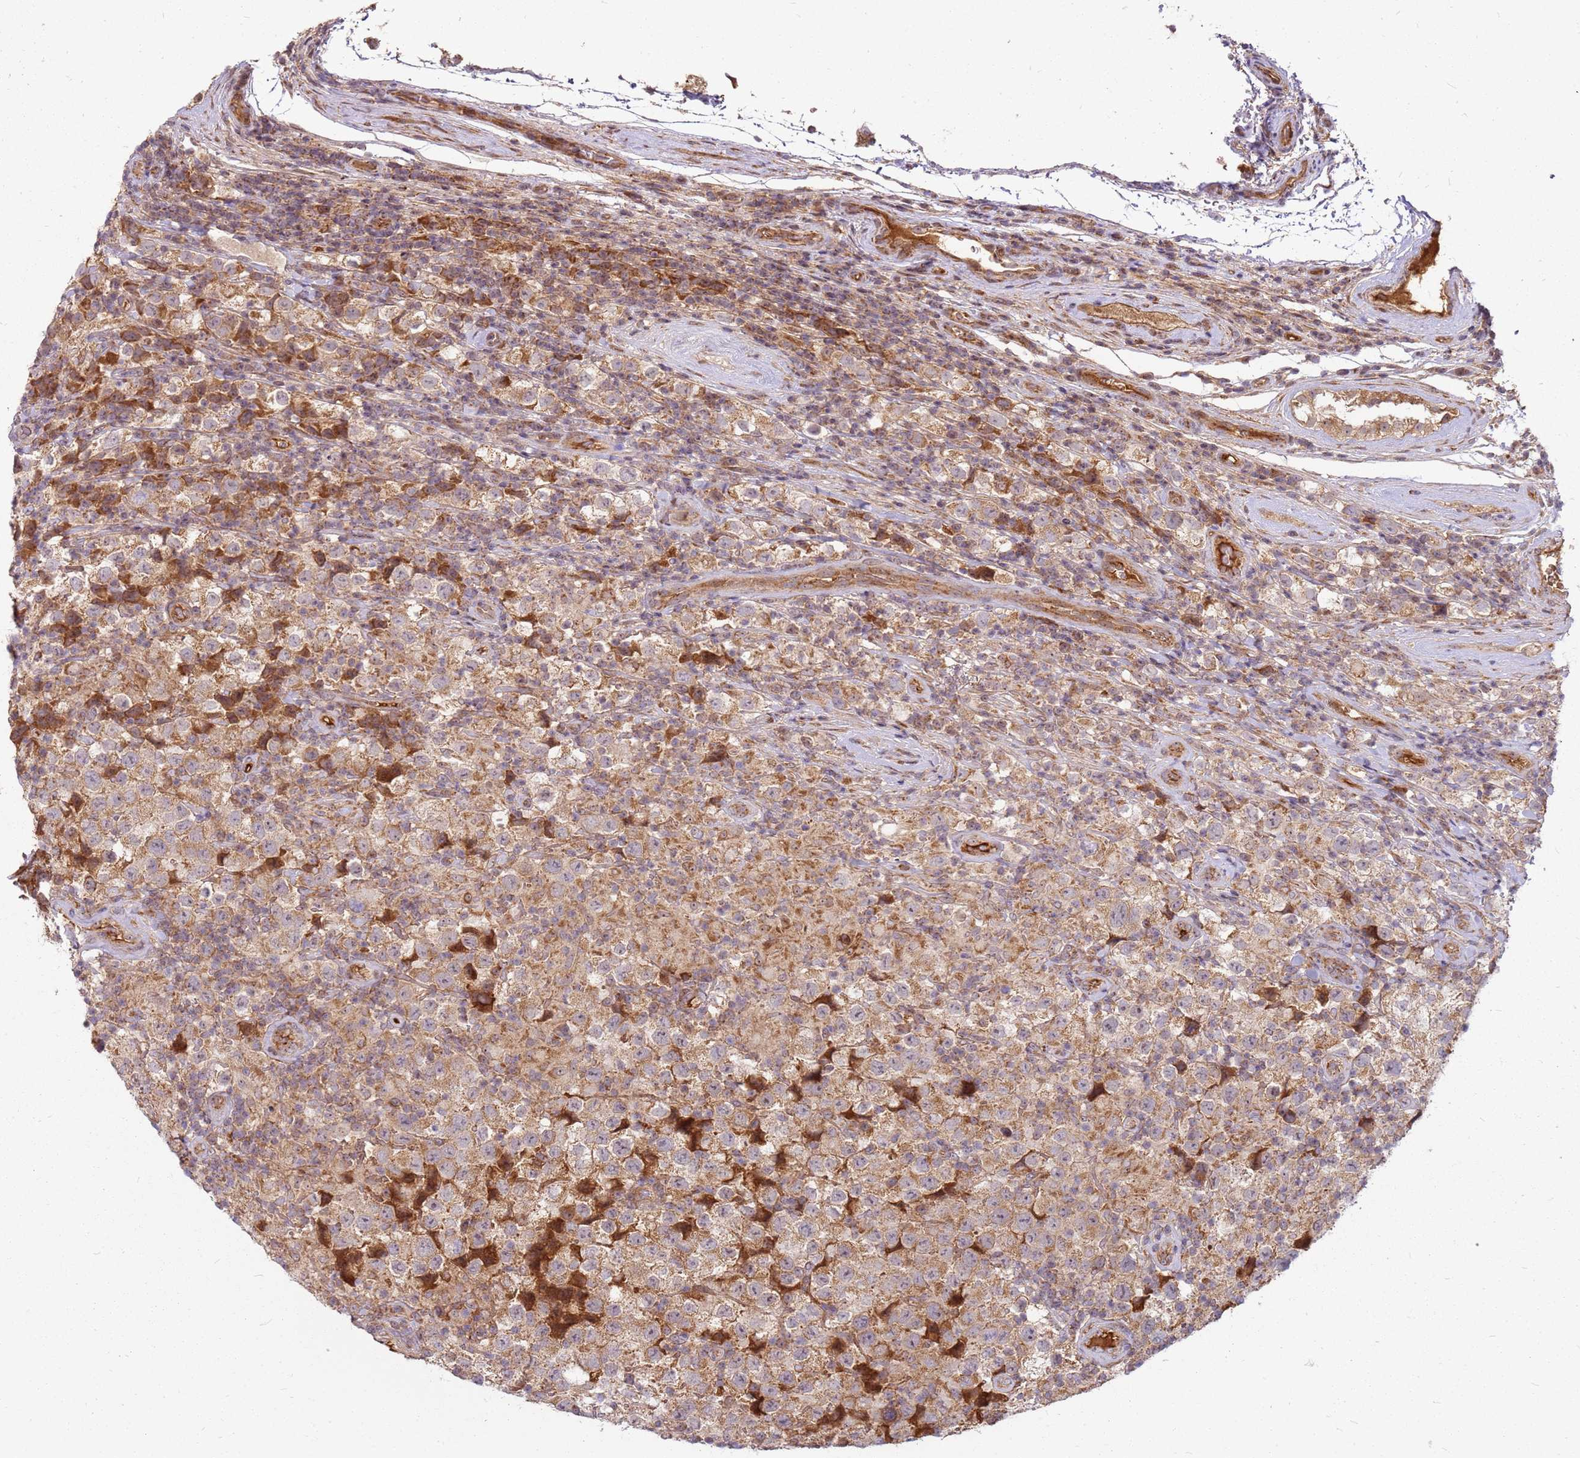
{"staining": {"intensity": "moderate", "quantity": ">75%", "location": "cytoplasmic/membranous"}, "tissue": "testis cancer", "cell_type": "Tumor cells", "image_type": "cancer", "snomed": [{"axis": "morphology", "description": "Seminoma, NOS"}, {"axis": "morphology", "description": "Carcinoma, Embryonal, NOS"}, {"axis": "topography", "description": "Testis"}], "caption": "A brown stain labels moderate cytoplasmic/membranous expression of a protein in human testis embryonal carcinoma tumor cells. The staining was performed using DAB (3,3'-diaminobenzidine) to visualize the protein expression in brown, while the nuclei were stained in blue with hematoxylin (Magnification: 20x).", "gene": "CCDC159", "patient": {"sex": "male", "age": 41}}